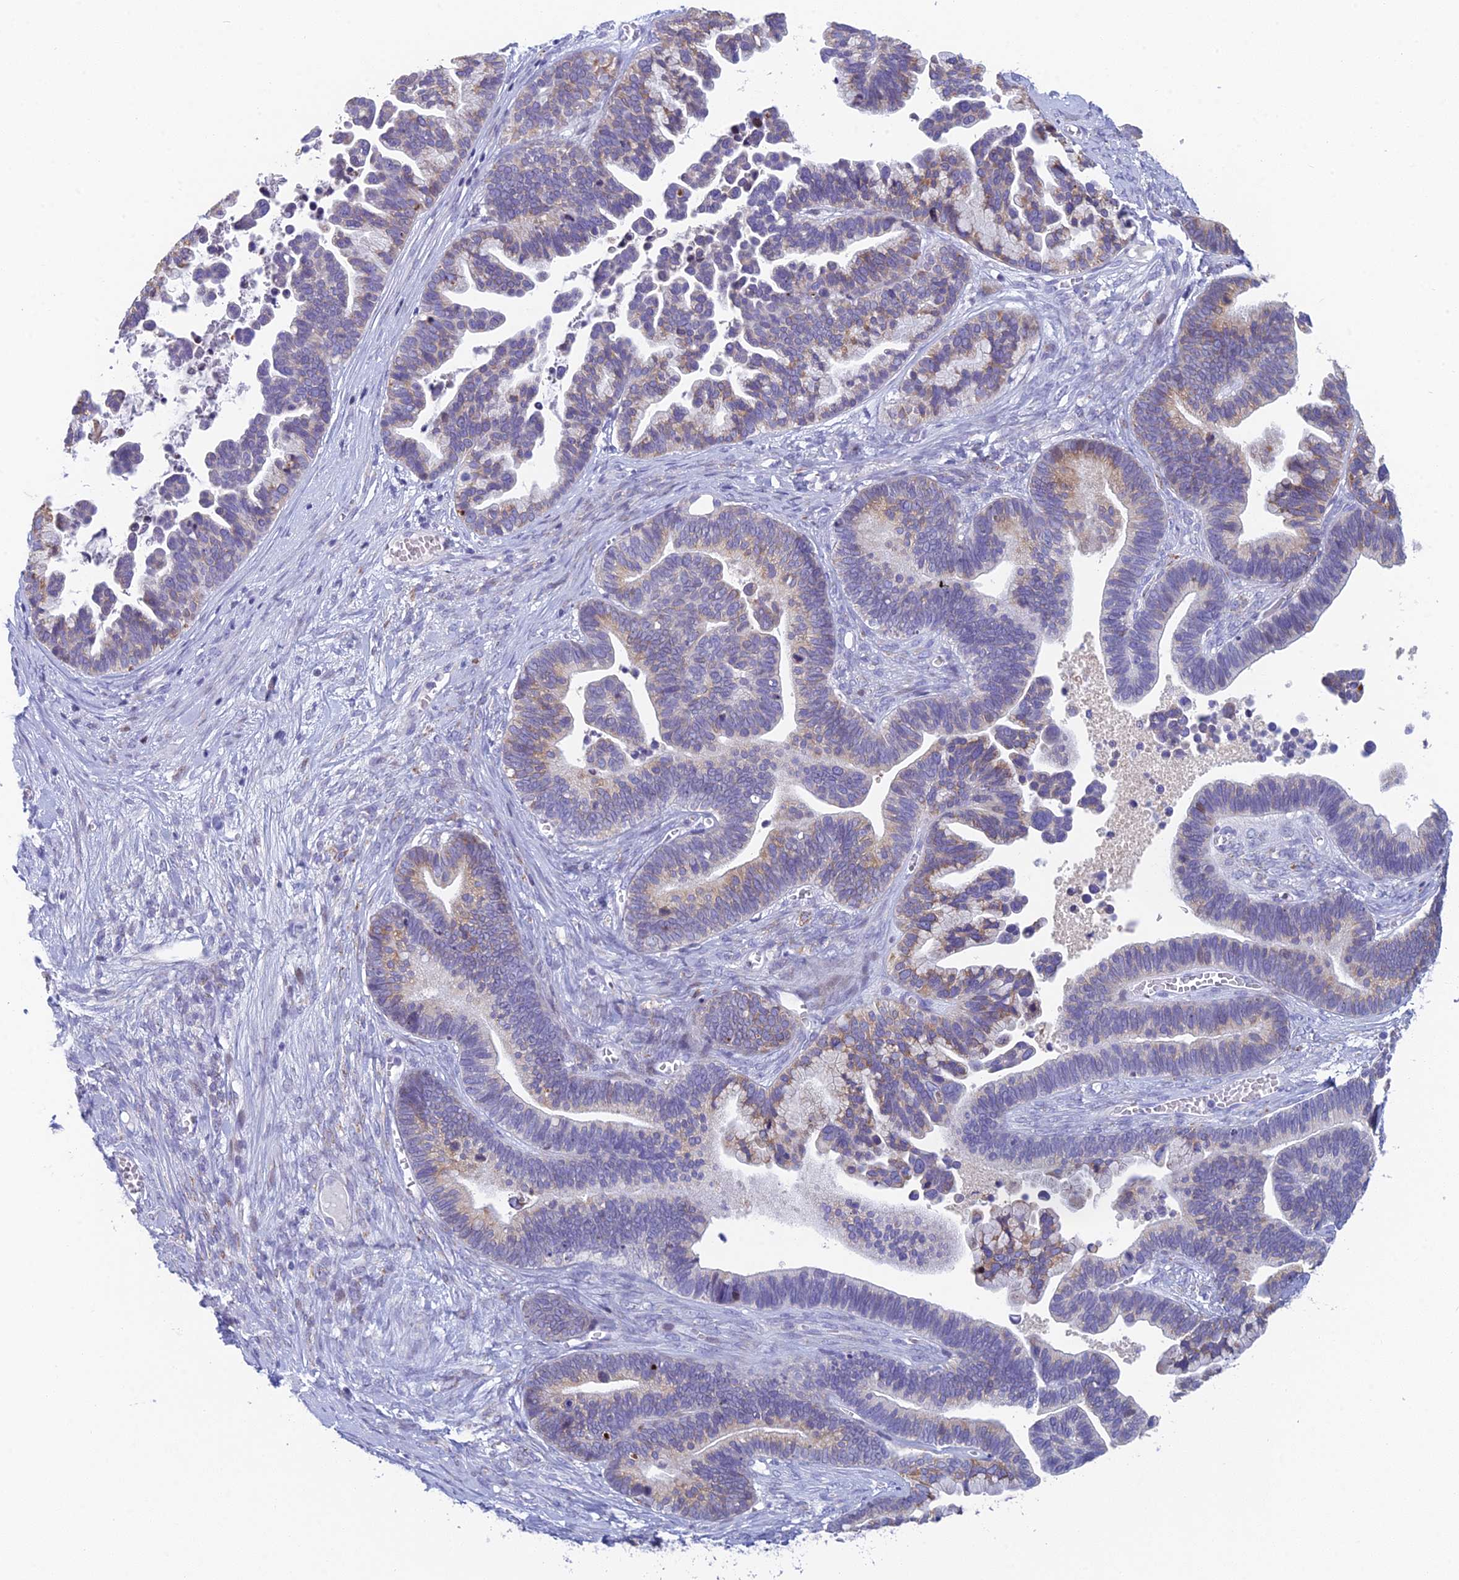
{"staining": {"intensity": "weak", "quantity": "25%-75%", "location": "cytoplasmic/membranous"}, "tissue": "ovarian cancer", "cell_type": "Tumor cells", "image_type": "cancer", "snomed": [{"axis": "morphology", "description": "Cystadenocarcinoma, serous, NOS"}, {"axis": "topography", "description": "Ovary"}], "caption": "A brown stain shows weak cytoplasmic/membranous expression of a protein in serous cystadenocarcinoma (ovarian) tumor cells.", "gene": "REXO5", "patient": {"sex": "female", "age": 56}}